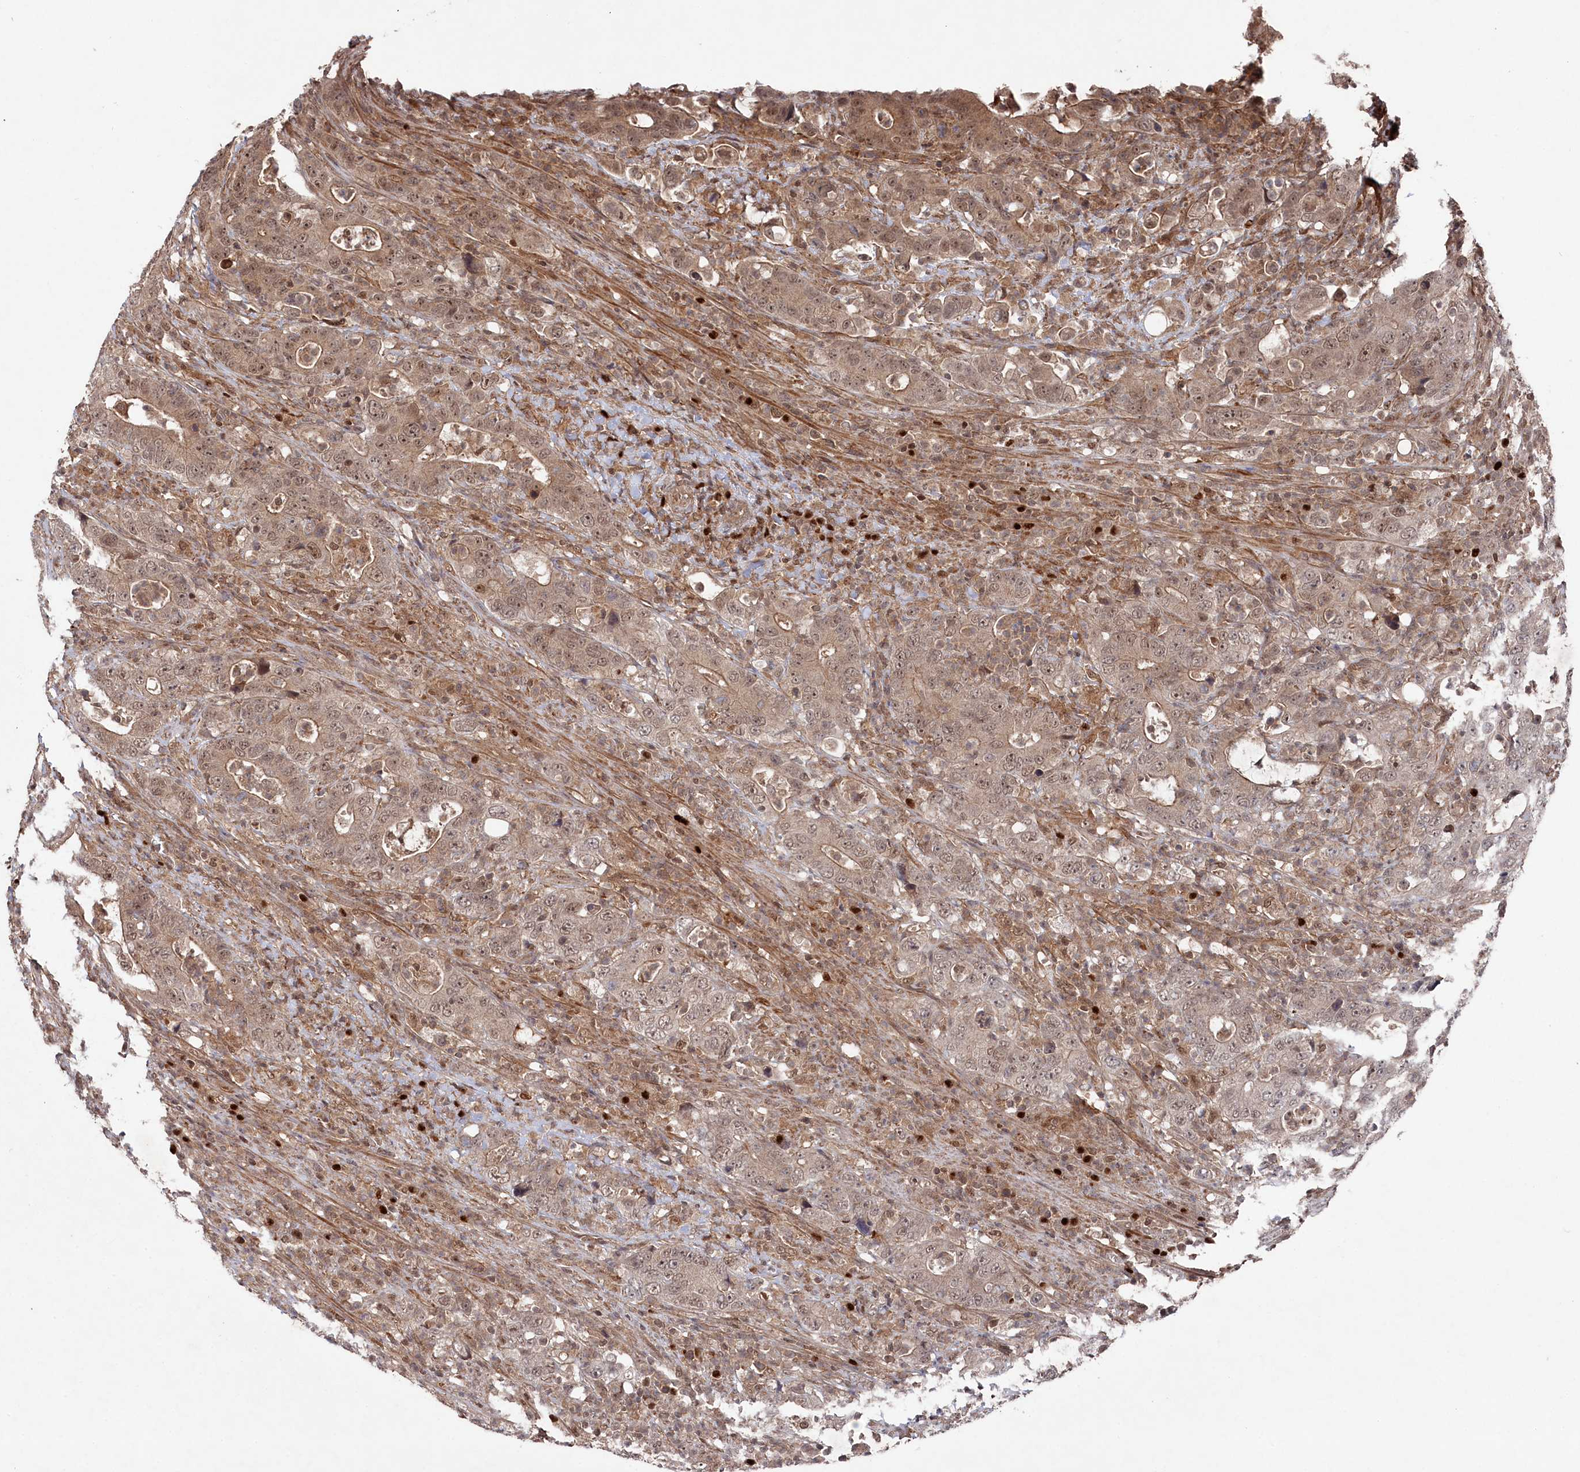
{"staining": {"intensity": "weak", "quantity": ">75%", "location": "cytoplasmic/membranous,nuclear"}, "tissue": "colorectal cancer", "cell_type": "Tumor cells", "image_type": "cancer", "snomed": [{"axis": "morphology", "description": "Adenocarcinoma, NOS"}, {"axis": "topography", "description": "Colon"}], "caption": "A brown stain shows weak cytoplasmic/membranous and nuclear staining of a protein in human colorectal cancer tumor cells.", "gene": "BORCS7", "patient": {"sex": "female", "age": 75}}